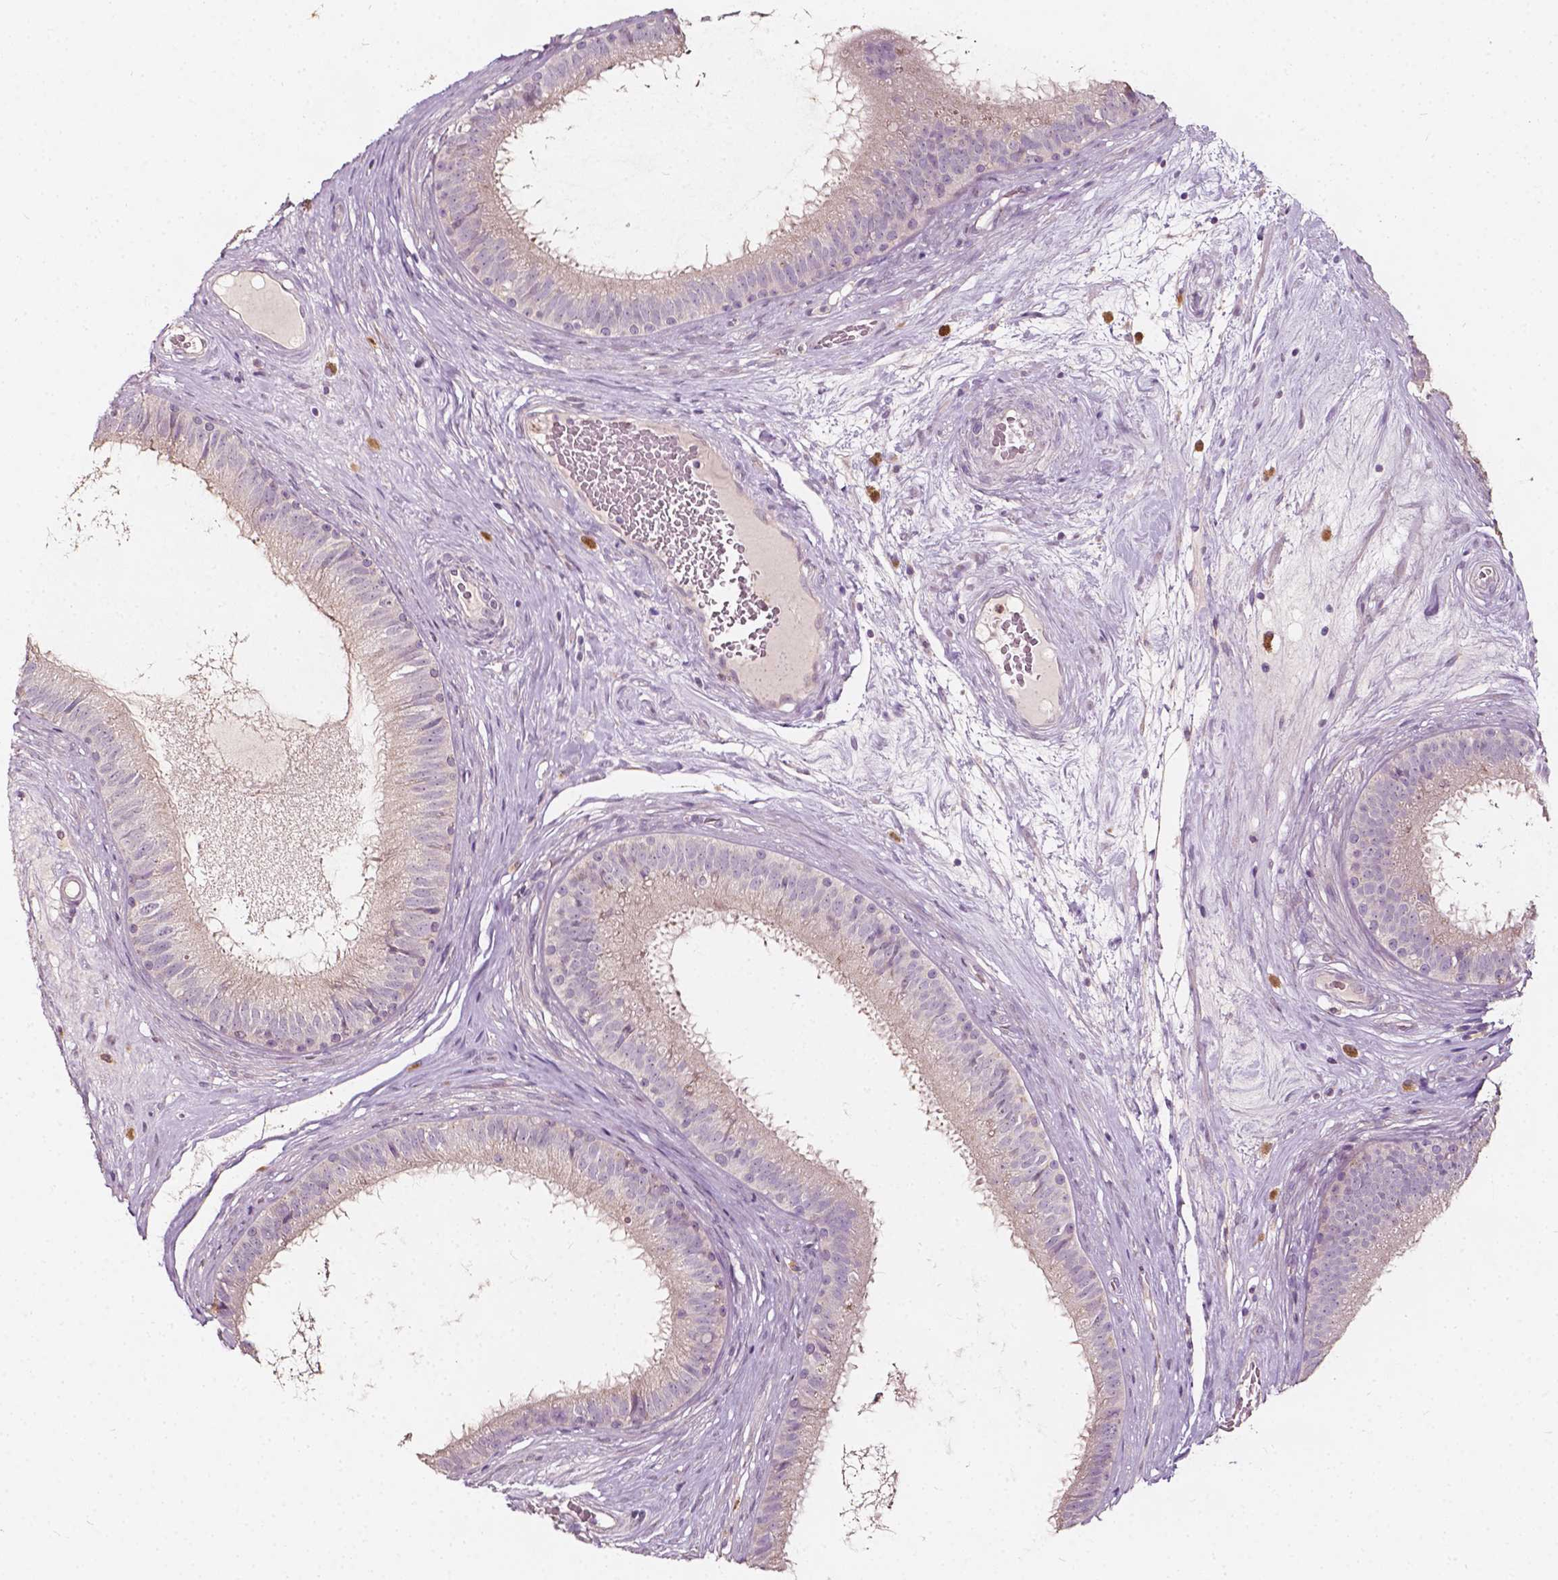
{"staining": {"intensity": "negative", "quantity": "none", "location": "none"}, "tissue": "epididymis", "cell_type": "Glandular cells", "image_type": "normal", "snomed": [{"axis": "morphology", "description": "Normal tissue, NOS"}, {"axis": "topography", "description": "Epididymis"}], "caption": "This is an IHC micrograph of normal epididymis. There is no staining in glandular cells.", "gene": "NPC1L1", "patient": {"sex": "male", "age": 59}}